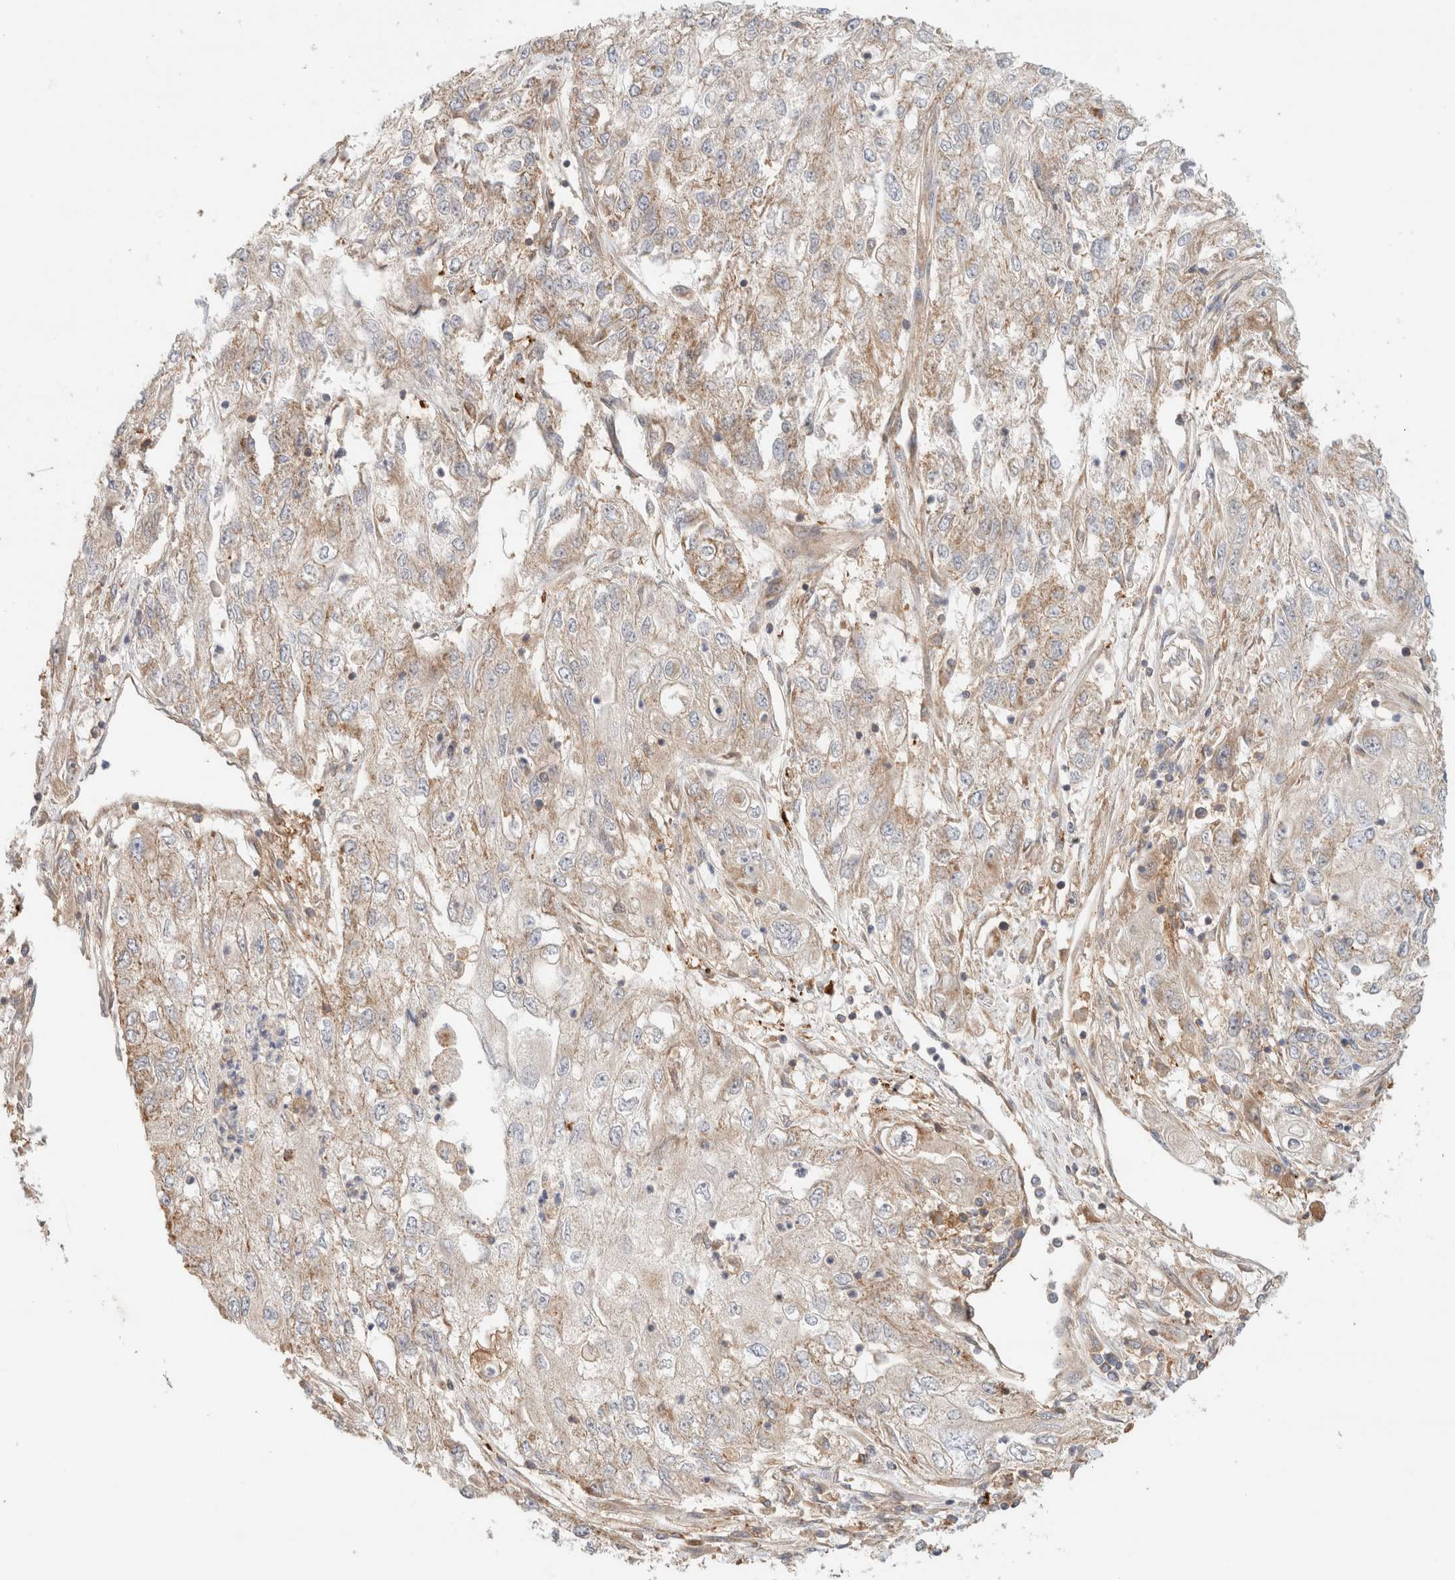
{"staining": {"intensity": "weak", "quantity": "<25%", "location": "cytoplasmic/membranous"}, "tissue": "endometrial cancer", "cell_type": "Tumor cells", "image_type": "cancer", "snomed": [{"axis": "morphology", "description": "Adenocarcinoma, NOS"}, {"axis": "topography", "description": "Endometrium"}], "caption": "Endometrial cancer was stained to show a protein in brown. There is no significant staining in tumor cells. The staining was performed using DAB to visualize the protein expression in brown, while the nuclei were stained in blue with hematoxylin (Magnification: 20x).", "gene": "MRM3", "patient": {"sex": "female", "age": 49}}